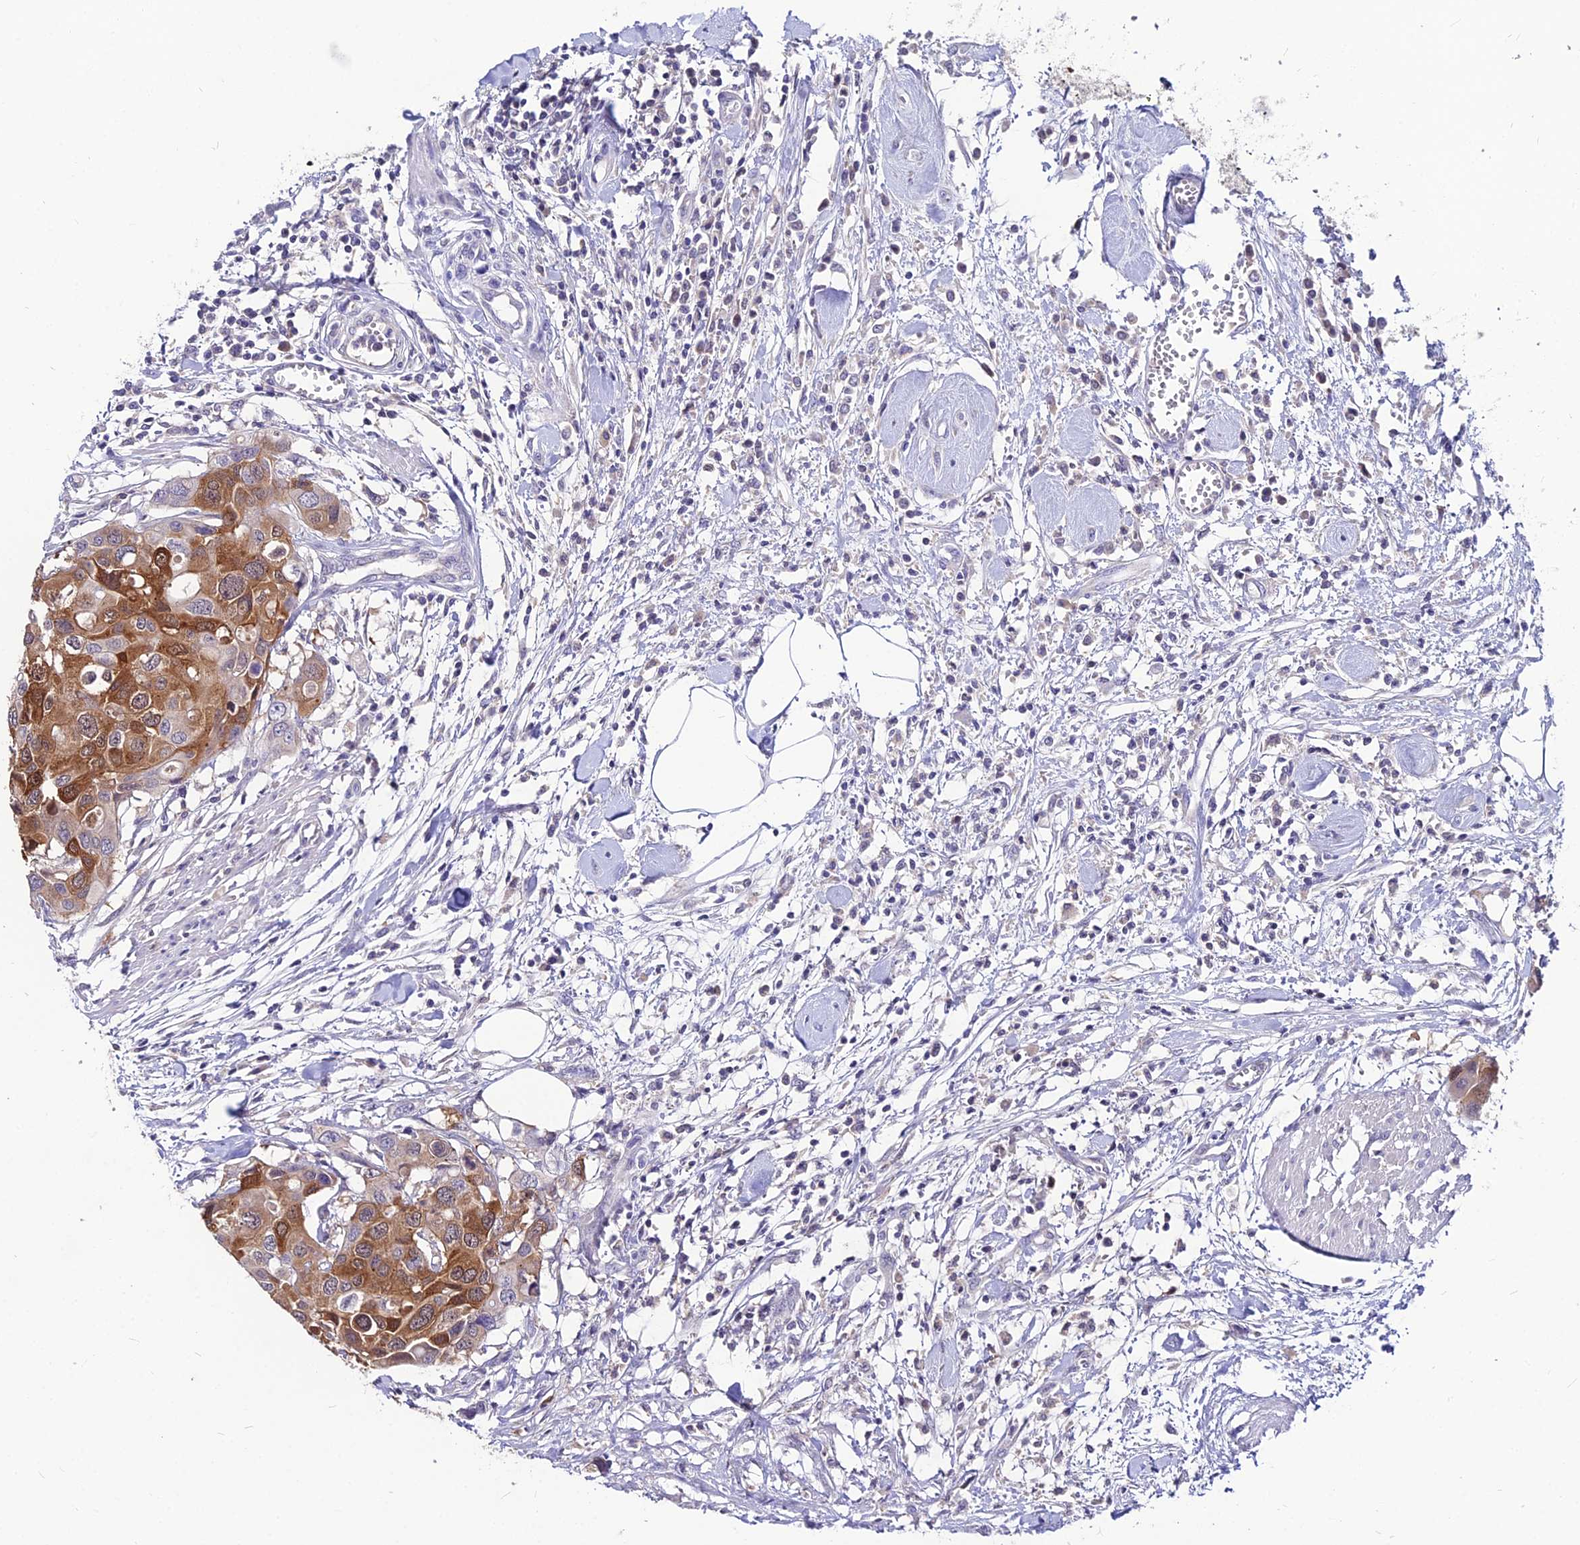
{"staining": {"intensity": "moderate", "quantity": ">75%", "location": "cytoplasmic/membranous"}, "tissue": "colorectal cancer", "cell_type": "Tumor cells", "image_type": "cancer", "snomed": [{"axis": "morphology", "description": "Adenocarcinoma, NOS"}, {"axis": "topography", "description": "Colon"}], "caption": "Colorectal cancer (adenocarcinoma) stained with IHC exhibits moderate cytoplasmic/membranous expression in approximately >75% of tumor cells.", "gene": "LGALS7", "patient": {"sex": "male", "age": 77}}